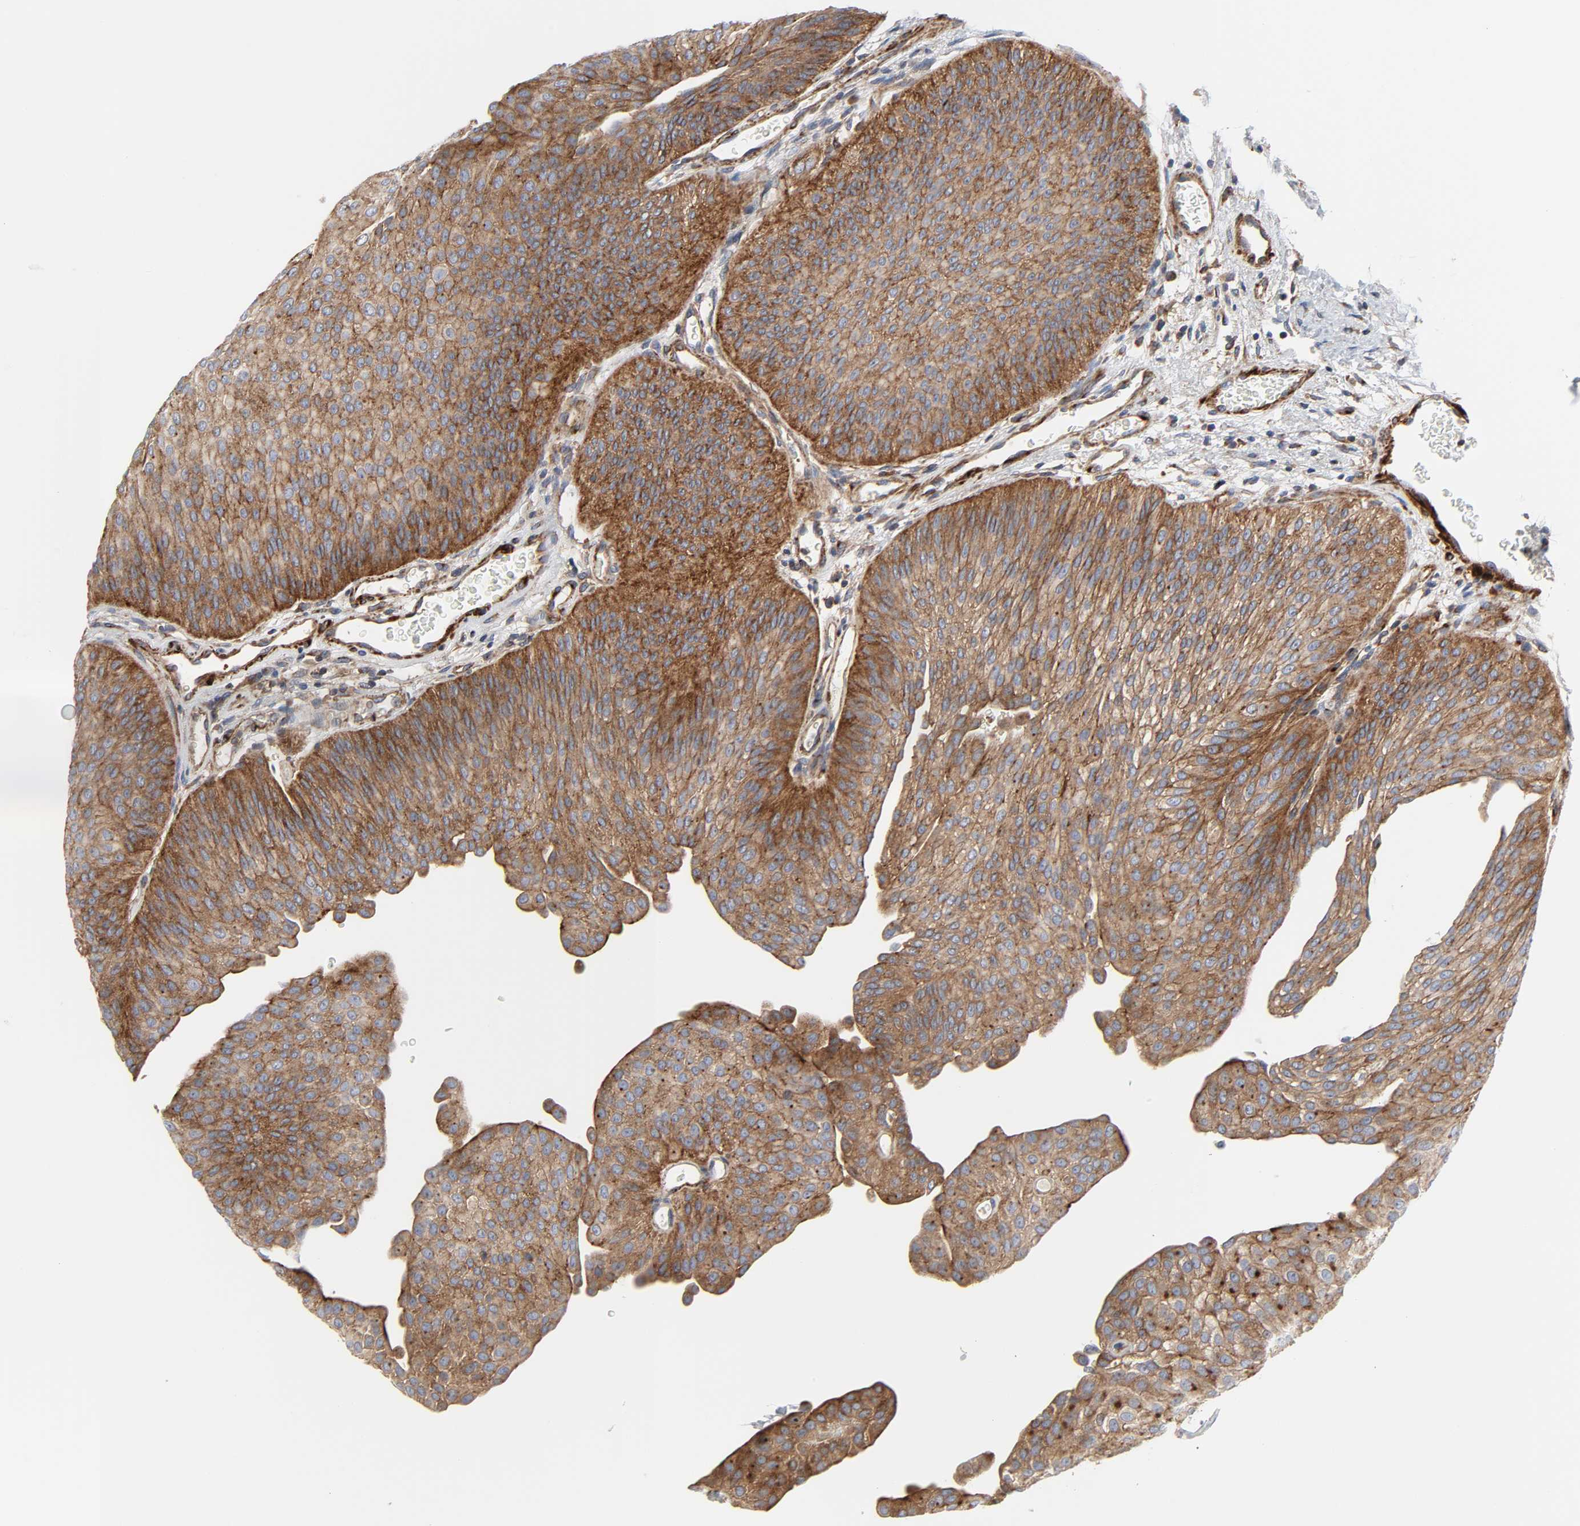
{"staining": {"intensity": "strong", "quantity": ">75%", "location": "cytoplasmic/membranous"}, "tissue": "urothelial cancer", "cell_type": "Tumor cells", "image_type": "cancer", "snomed": [{"axis": "morphology", "description": "Urothelial carcinoma, Low grade"}, {"axis": "topography", "description": "Urinary bladder"}], "caption": "Strong cytoplasmic/membranous expression is identified in approximately >75% of tumor cells in urothelial cancer.", "gene": "ARHGAP1", "patient": {"sex": "female", "age": 60}}